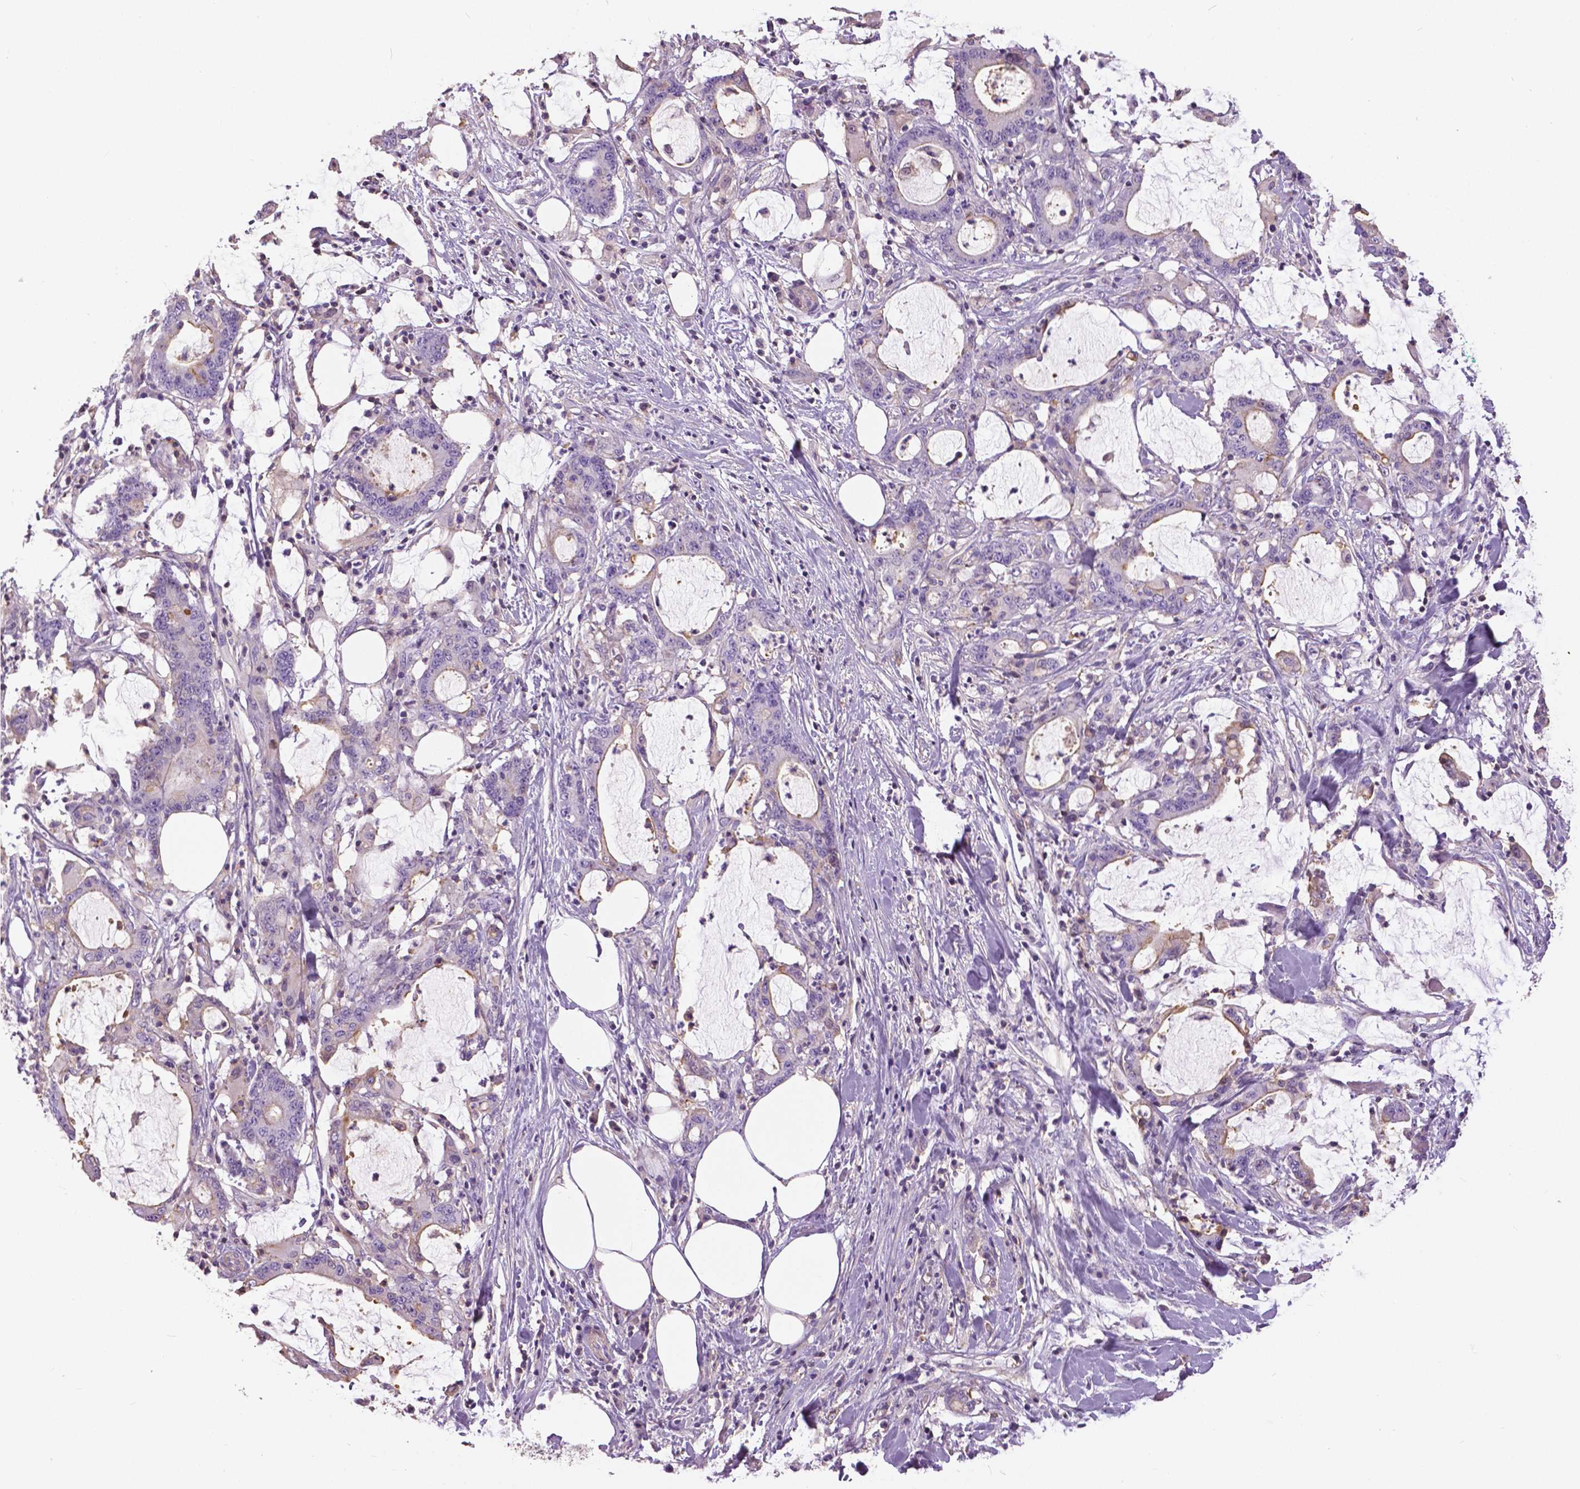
{"staining": {"intensity": "negative", "quantity": "none", "location": "none"}, "tissue": "stomach cancer", "cell_type": "Tumor cells", "image_type": "cancer", "snomed": [{"axis": "morphology", "description": "Adenocarcinoma, NOS"}, {"axis": "topography", "description": "Stomach, upper"}], "caption": "Tumor cells show no significant staining in stomach adenocarcinoma.", "gene": "ANXA13", "patient": {"sex": "male", "age": 68}}